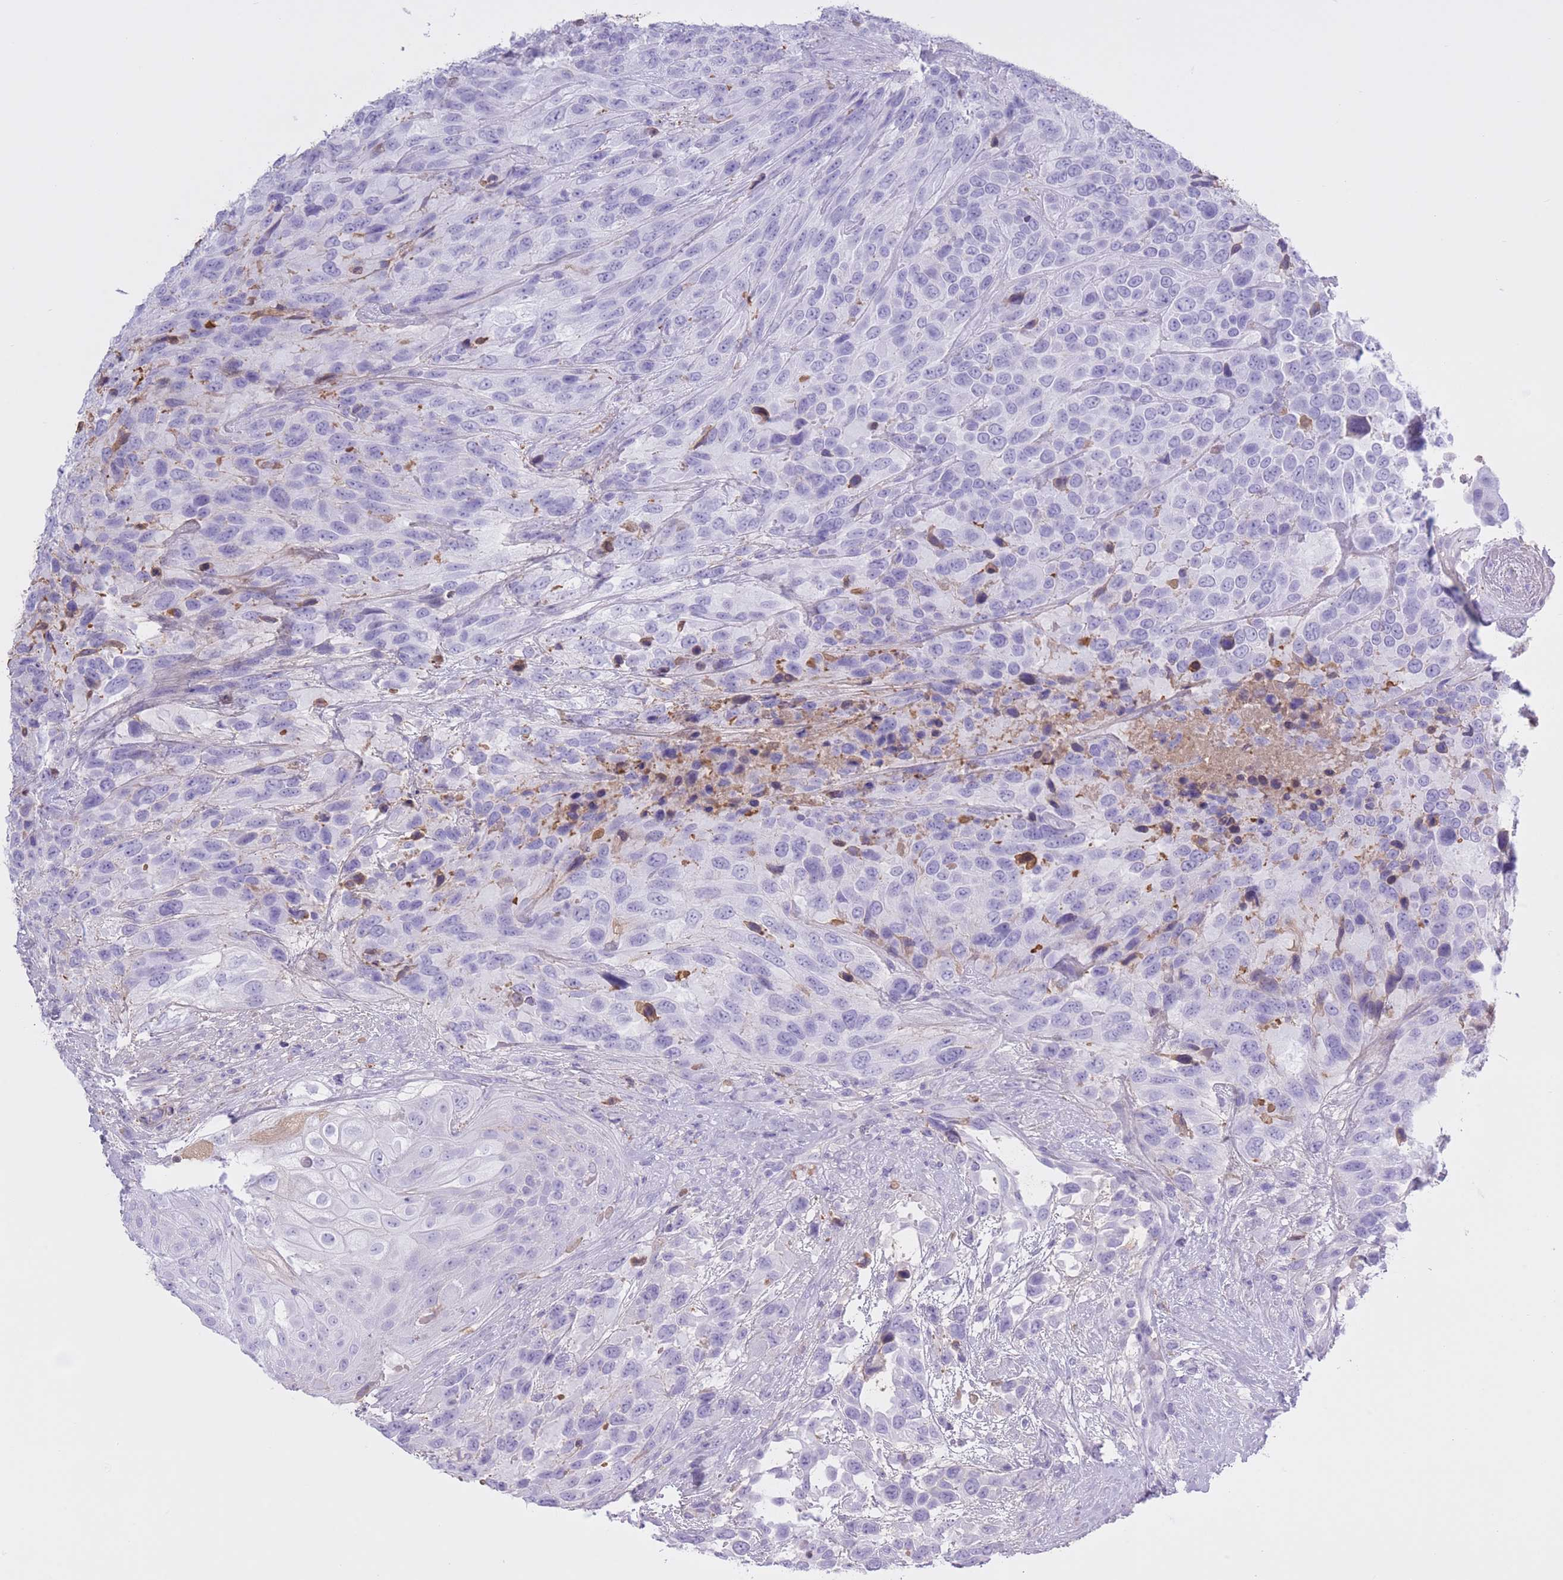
{"staining": {"intensity": "negative", "quantity": "none", "location": "none"}, "tissue": "urothelial cancer", "cell_type": "Tumor cells", "image_type": "cancer", "snomed": [{"axis": "morphology", "description": "Urothelial carcinoma, High grade"}, {"axis": "topography", "description": "Urinary bladder"}], "caption": "Urothelial carcinoma (high-grade) stained for a protein using immunohistochemistry shows no staining tumor cells.", "gene": "AP3S2", "patient": {"sex": "female", "age": 70}}